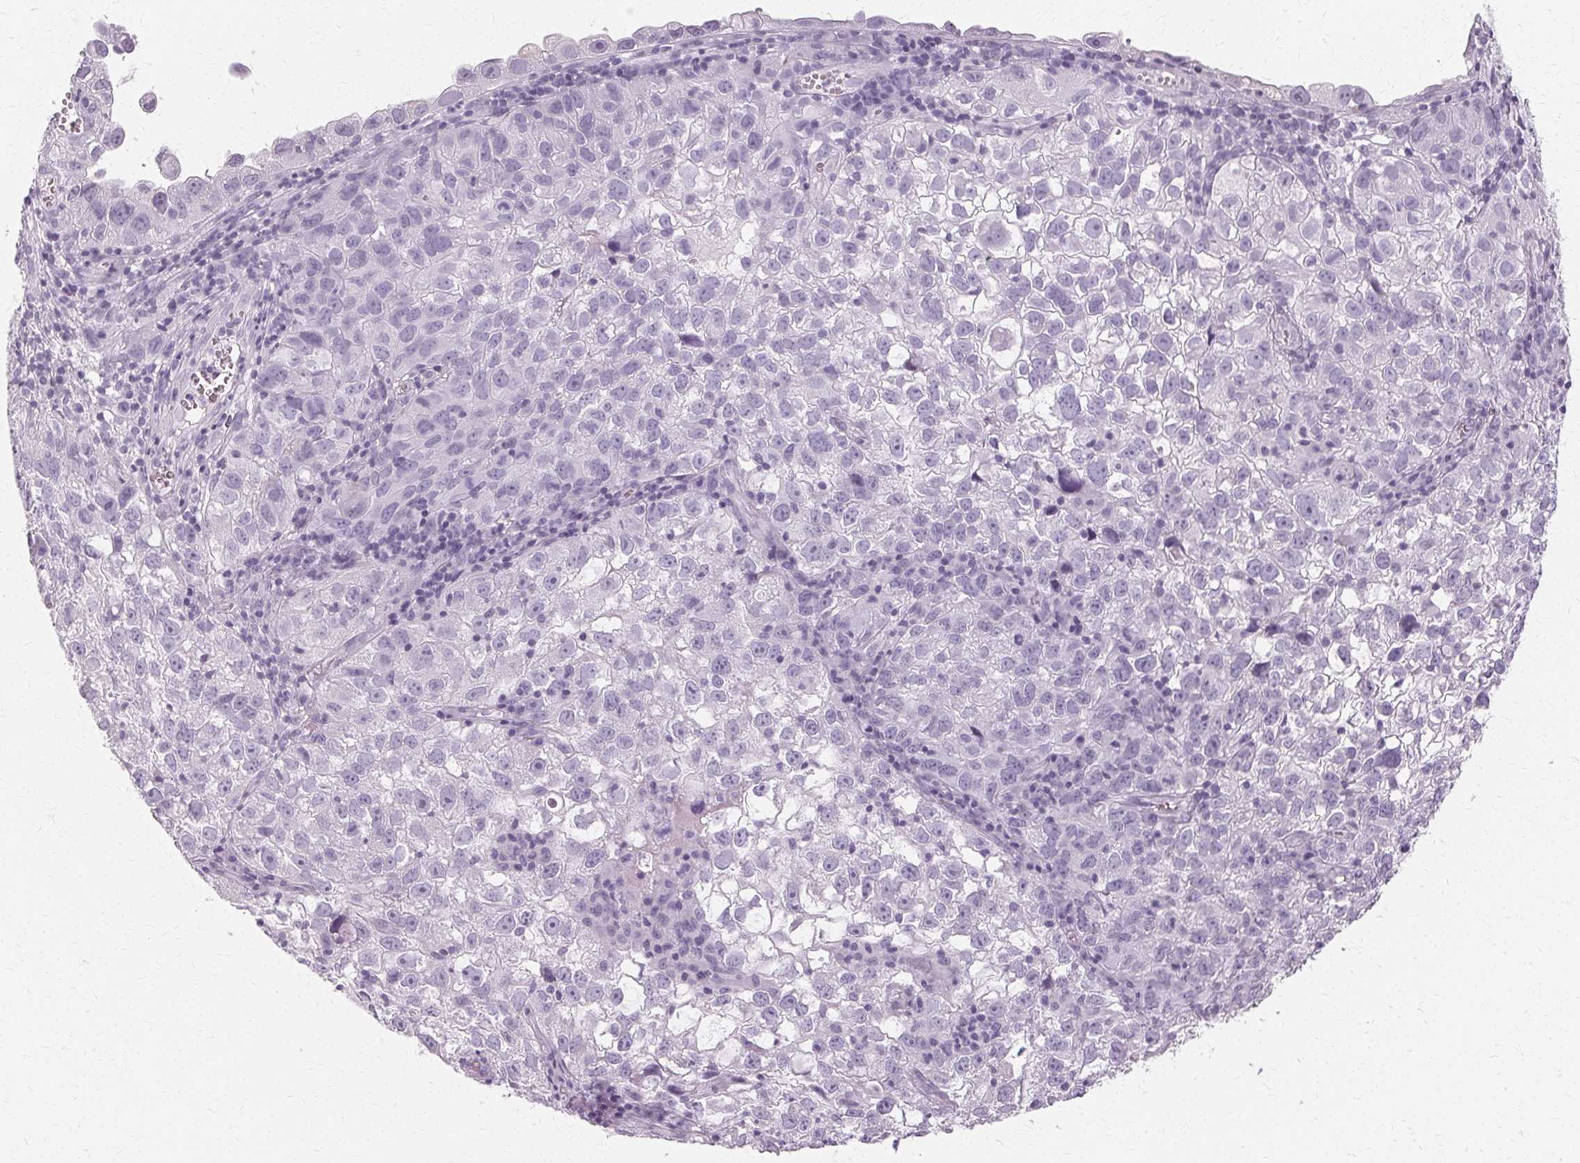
{"staining": {"intensity": "negative", "quantity": "none", "location": "none"}, "tissue": "cervical cancer", "cell_type": "Tumor cells", "image_type": "cancer", "snomed": [{"axis": "morphology", "description": "Squamous cell carcinoma, NOS"}, {"axis": "topography", "description": "Cervix"}], "caption": "Histopathology image shows no protein expression in tumor cells of cervical cancer tissue. Nuclei are stained in blue.", "gene": "KRT6C", "patient": {"sex": "female", "age": 55}}